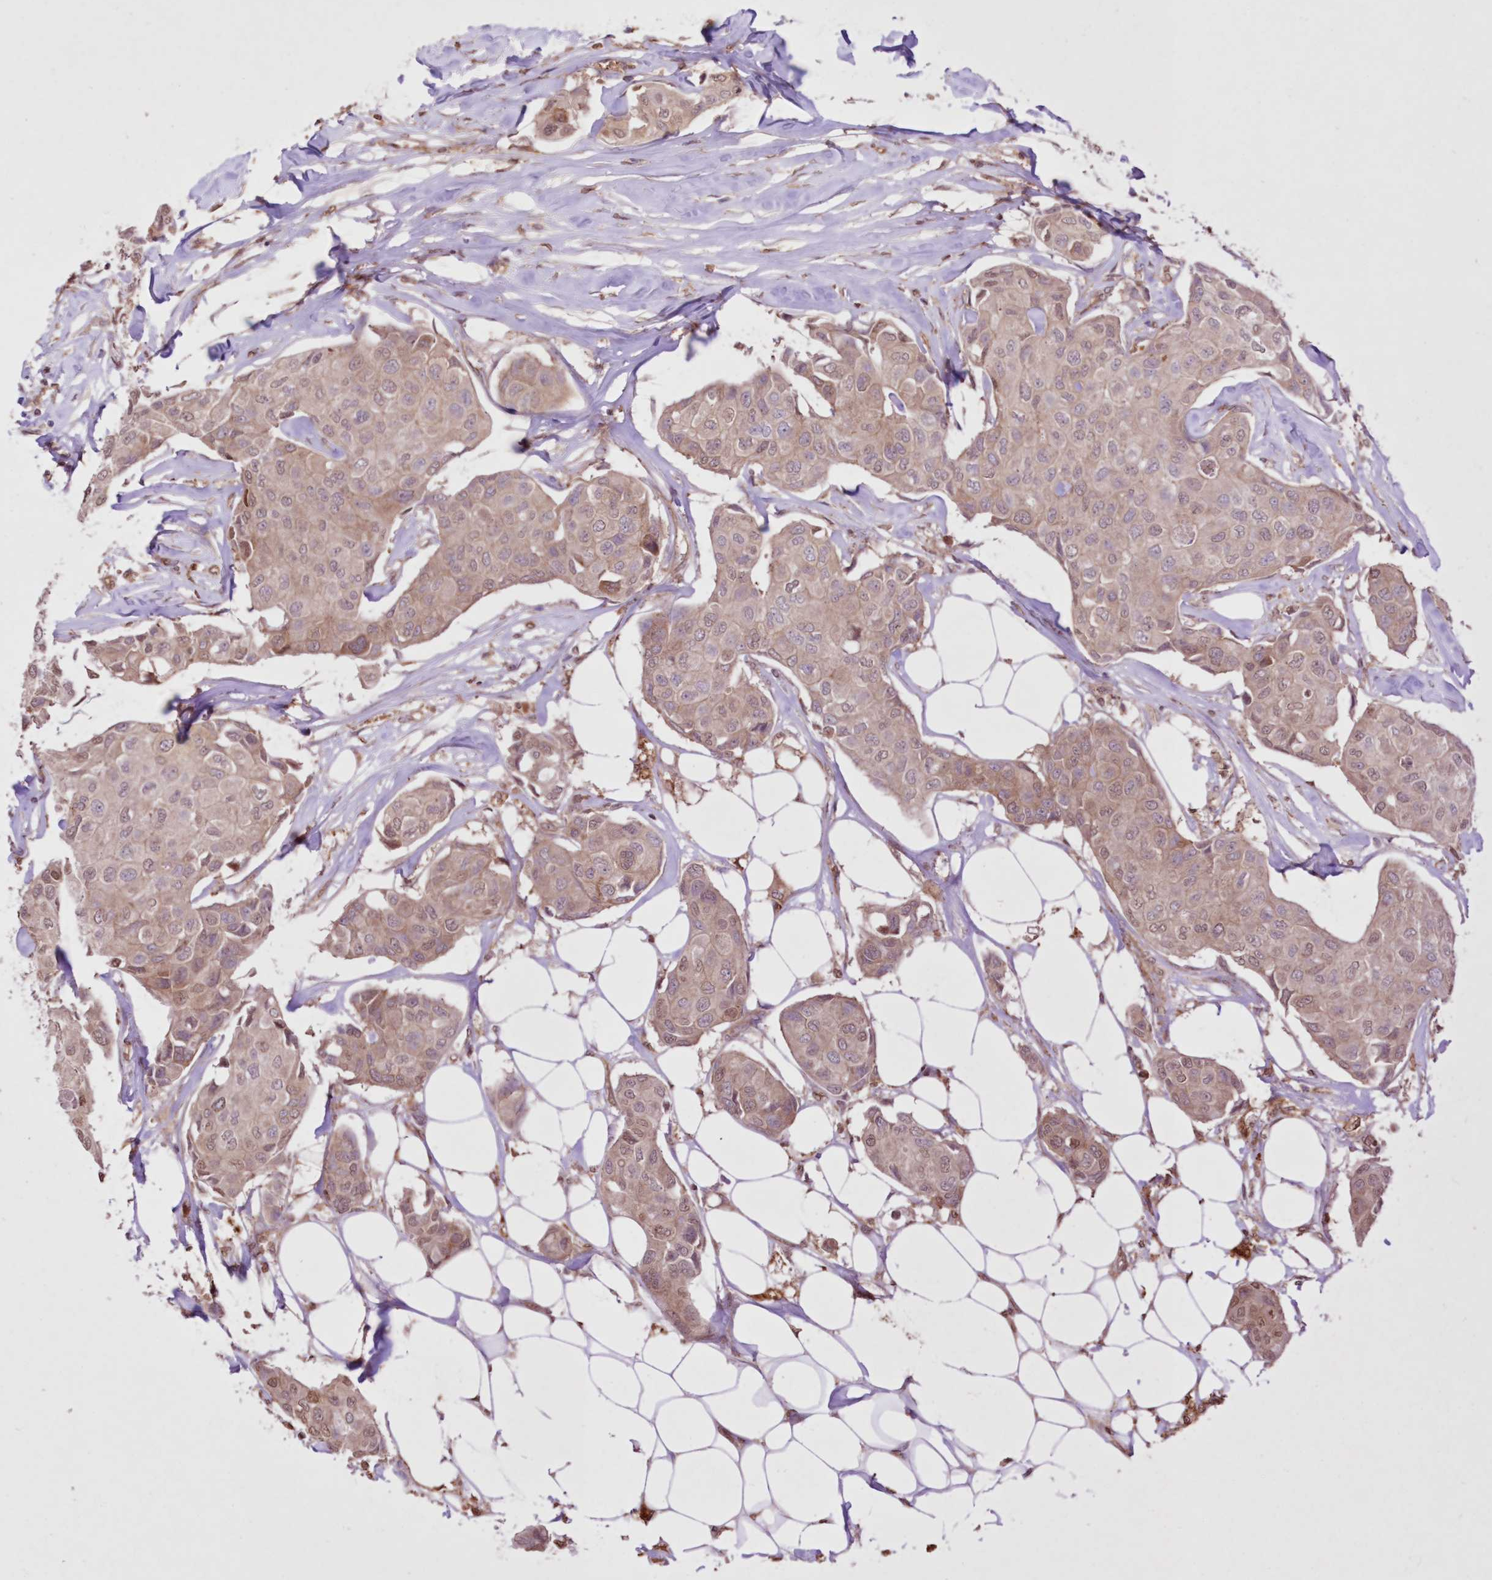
{"staining": {"intensity": "weak", "quantity": ">75%", "location": "cytoplasmic/membranous,nuclear"}, "tissue": "breast cancer", "cell_type": "Tumor cells", "image_type": "cancer", "snomed": [{"axis": "morphology", "description": "Duct carcinoma"}, {"axis": "topography", "description": "Breast"}], "caption": "Protein staining by IHC exhibits weak cytoplasmic/membranous and nuclear positivity in about >75% of tumor cells in breast cancer (invasive ductal carcinoma).", "gene": "FCHO2", "patient": {"sex": "female", "age": 80}}